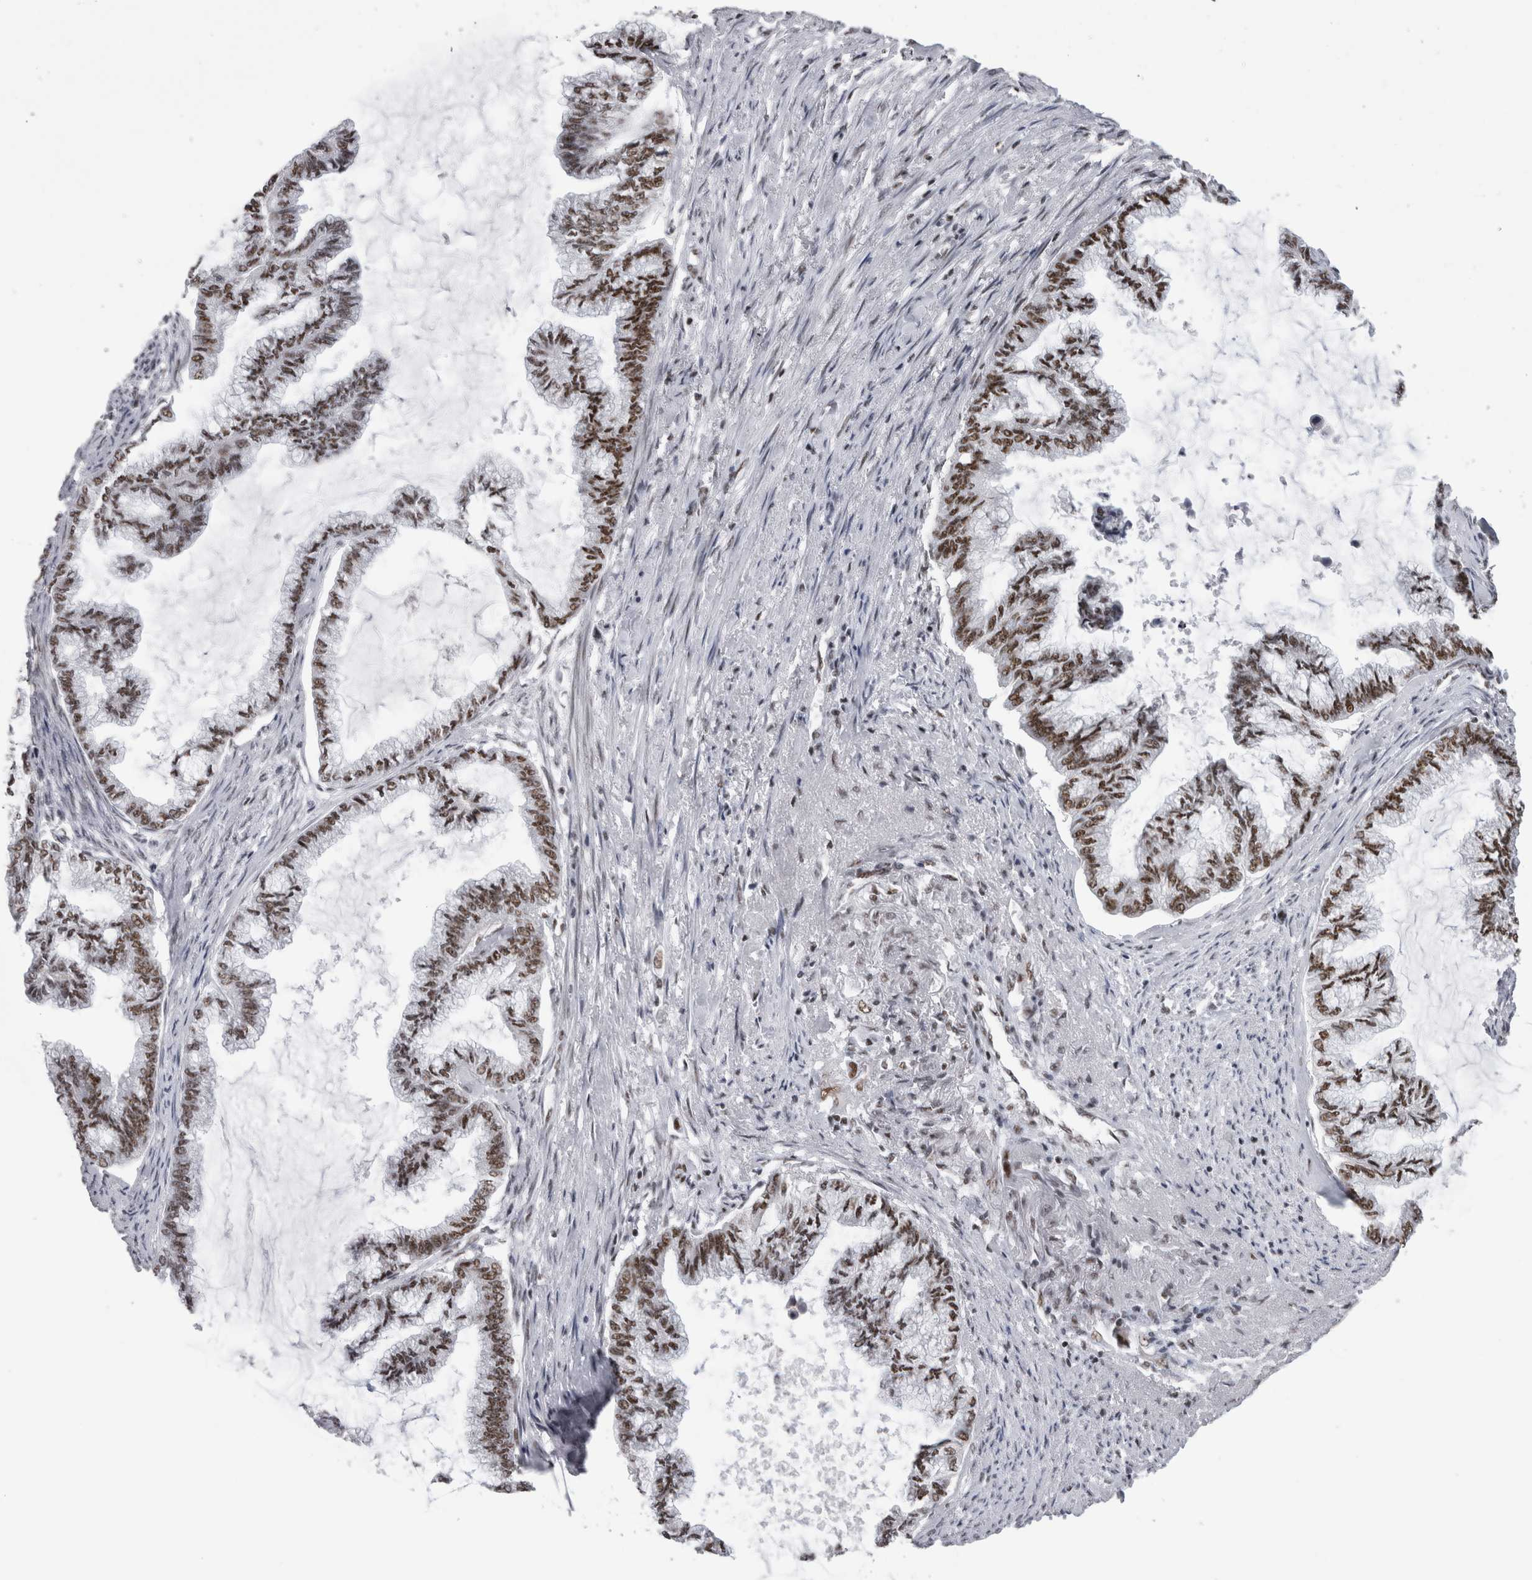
{"staining": {"intensity": "moderate", "quantity": ">75%", "location": "nuclear"}, "tissue": "endometrial cancer", "cell_type": "Tumor cells", "image_type": "cancer", "snomed": [{"axis": "morphology", "description": "Adenocarcinoma, NOS"}, {"axis": "topography", "description": "Endometrium"}], "caption": "An image showing moderate nuclear expression in about >75% of tumor cells in adenocarcinoma (endometrial), as visualized by brown immunohistochemical staining.", "gene": "CDK11A", "patient": {"sex": "female", "age": 86}}